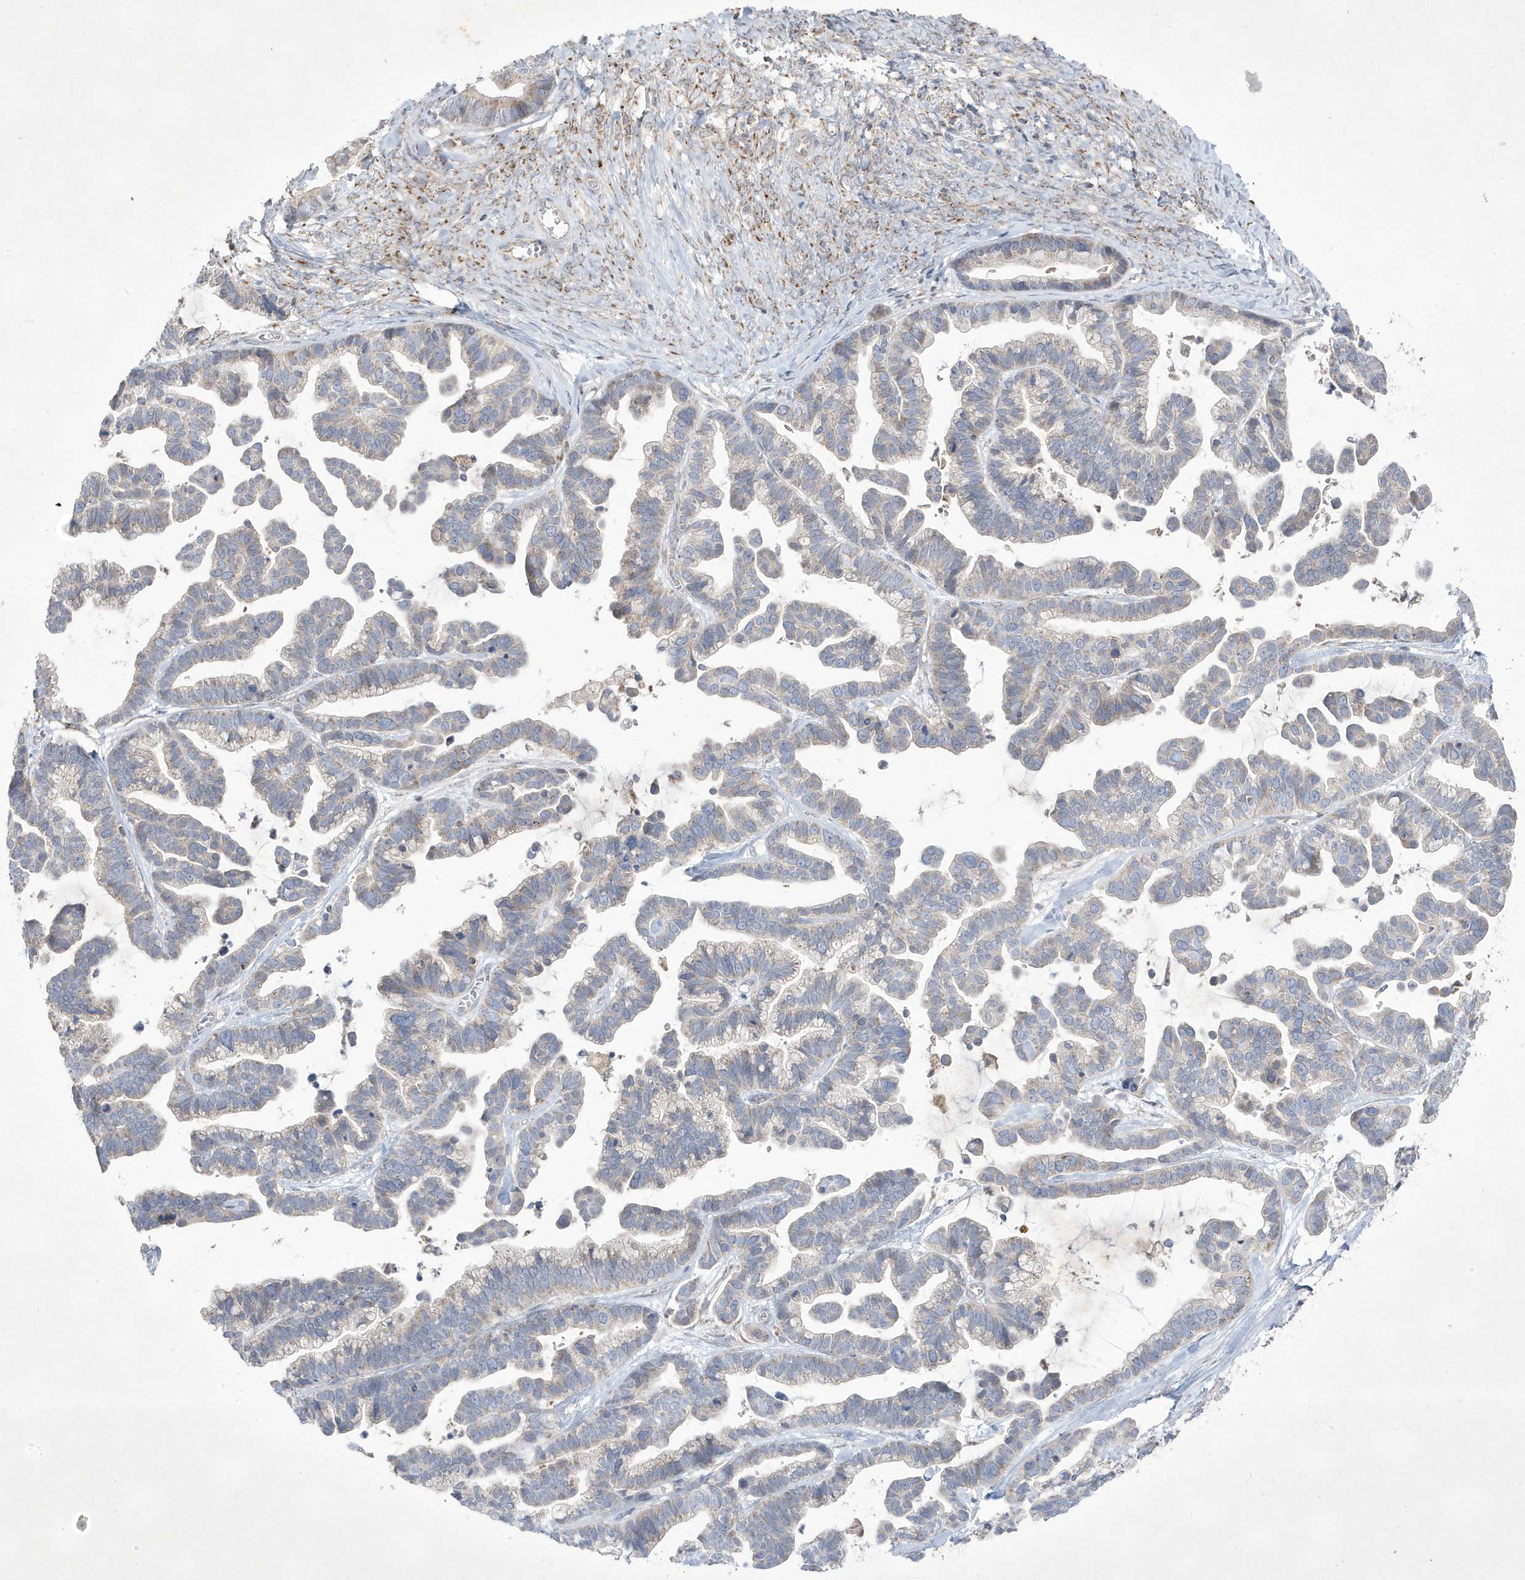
{"staining": {"intensity": "weak", "quantity": "25%-75%", "location": "cytoplasmic/membranous"}, "tissue": "ovarian cancer", "cell_type": "Tumor cells", "image_type": "cancer", "snomed": [{"axis": "morphology", "description": "Cystadenocarcinoma, serous, NOS"}, {"axis": "topography", "description": "Ovary"}], "caption": "Immunohistochemical staining of ovarian cancer displays weak cytoplasmic/membranous protein expression in about 25%-75% of tumor cells.", "gene": "ADAMTSL3", "patient": {"sex": "female", "age": 56}}